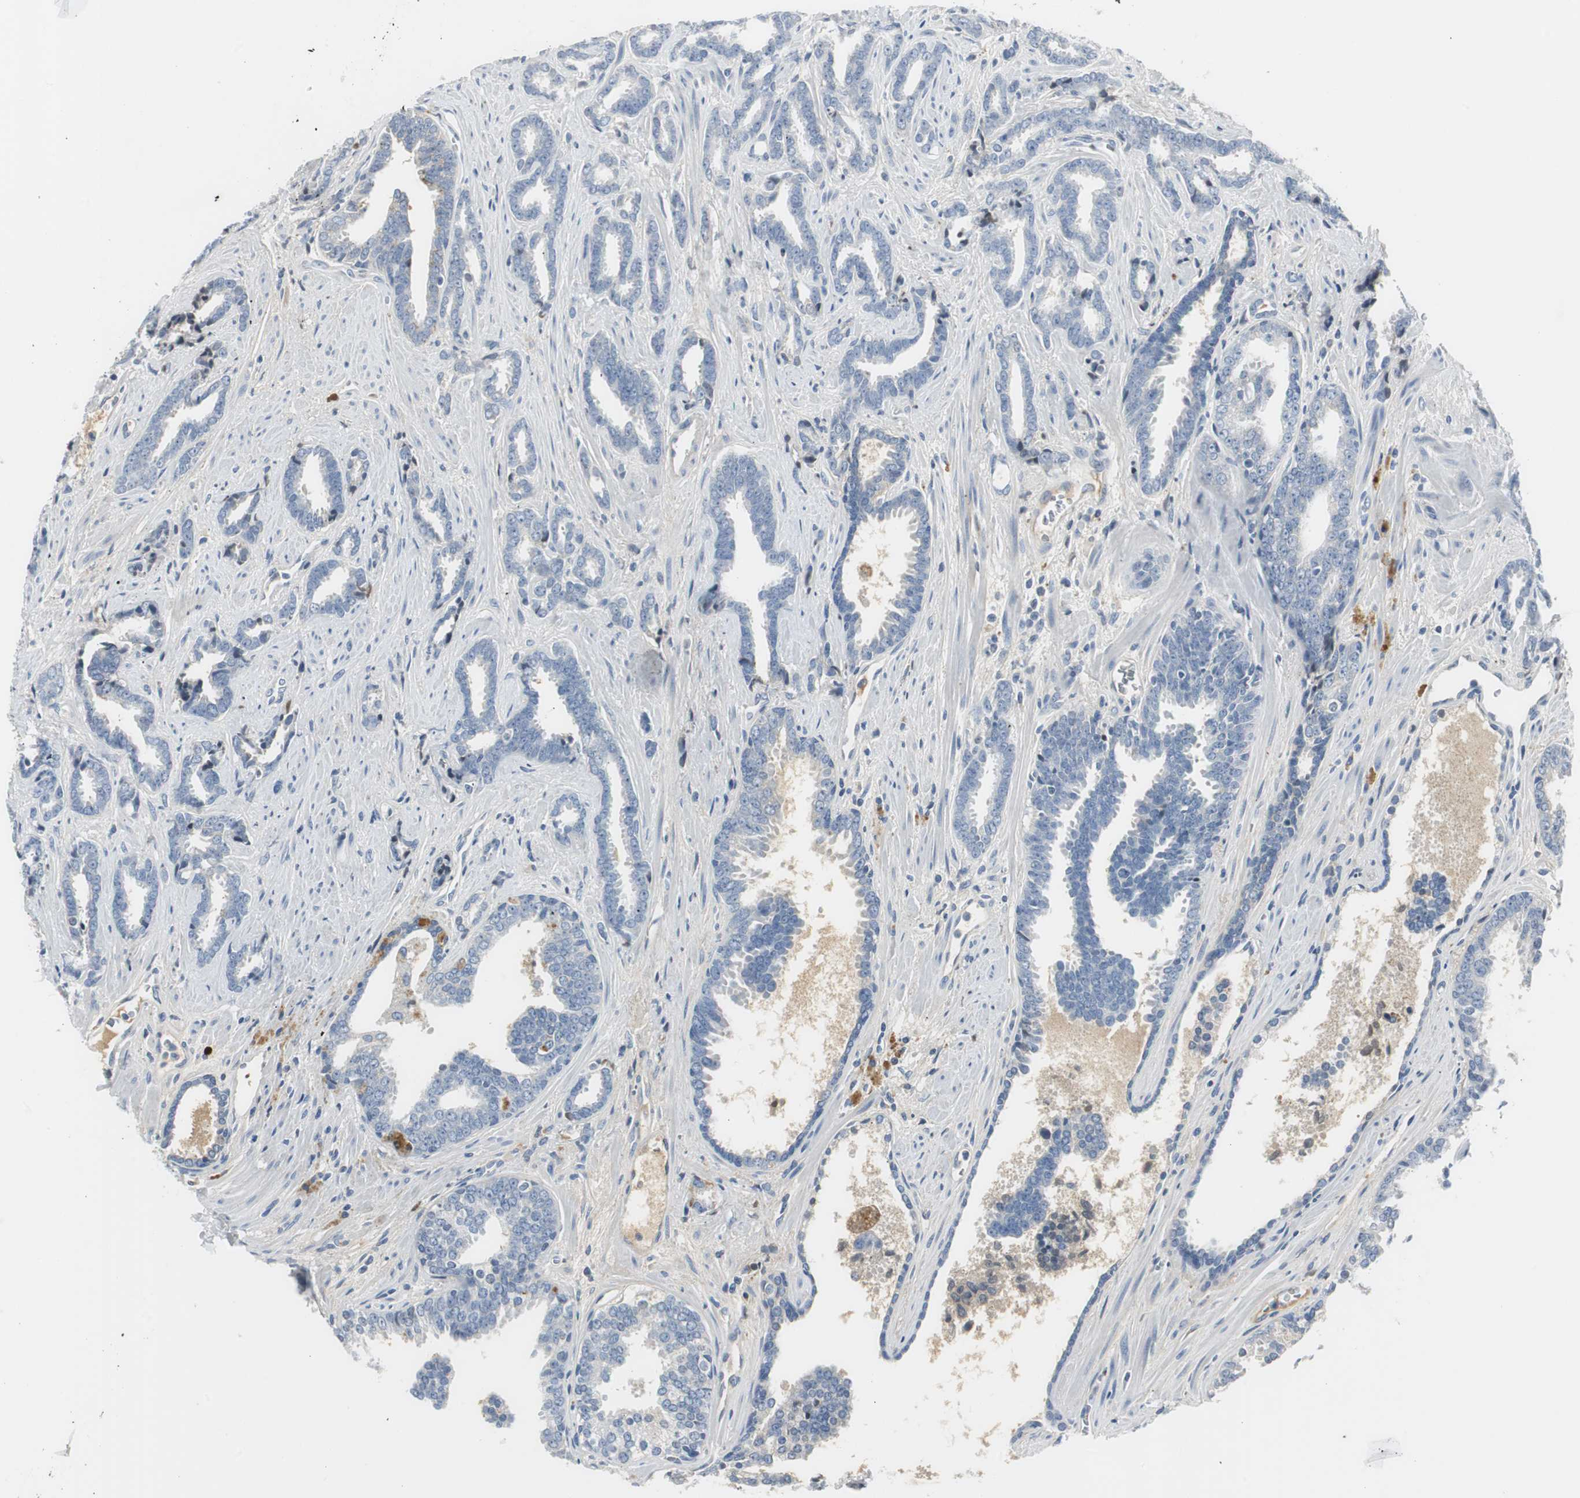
{"staining": {"intensity": "negative", "quantity": "none", "location": "none"}, "tissue": "prostate cancer", "cell_type": "Tumor cells", "image_type": "cancer", "snomed": [{"axis": "morphology", "description": "Adenocarcinoma, High grade"}, {"axis": "topography", "description": "Prostate"}], "caption": "A histopathology image of prostate high-grade adenocarcinoma stained for a protein demonstrates no brown staining in tumor cells.", "gene": "SERPINF1", "patient": {"sex": "male", "age": 67}}